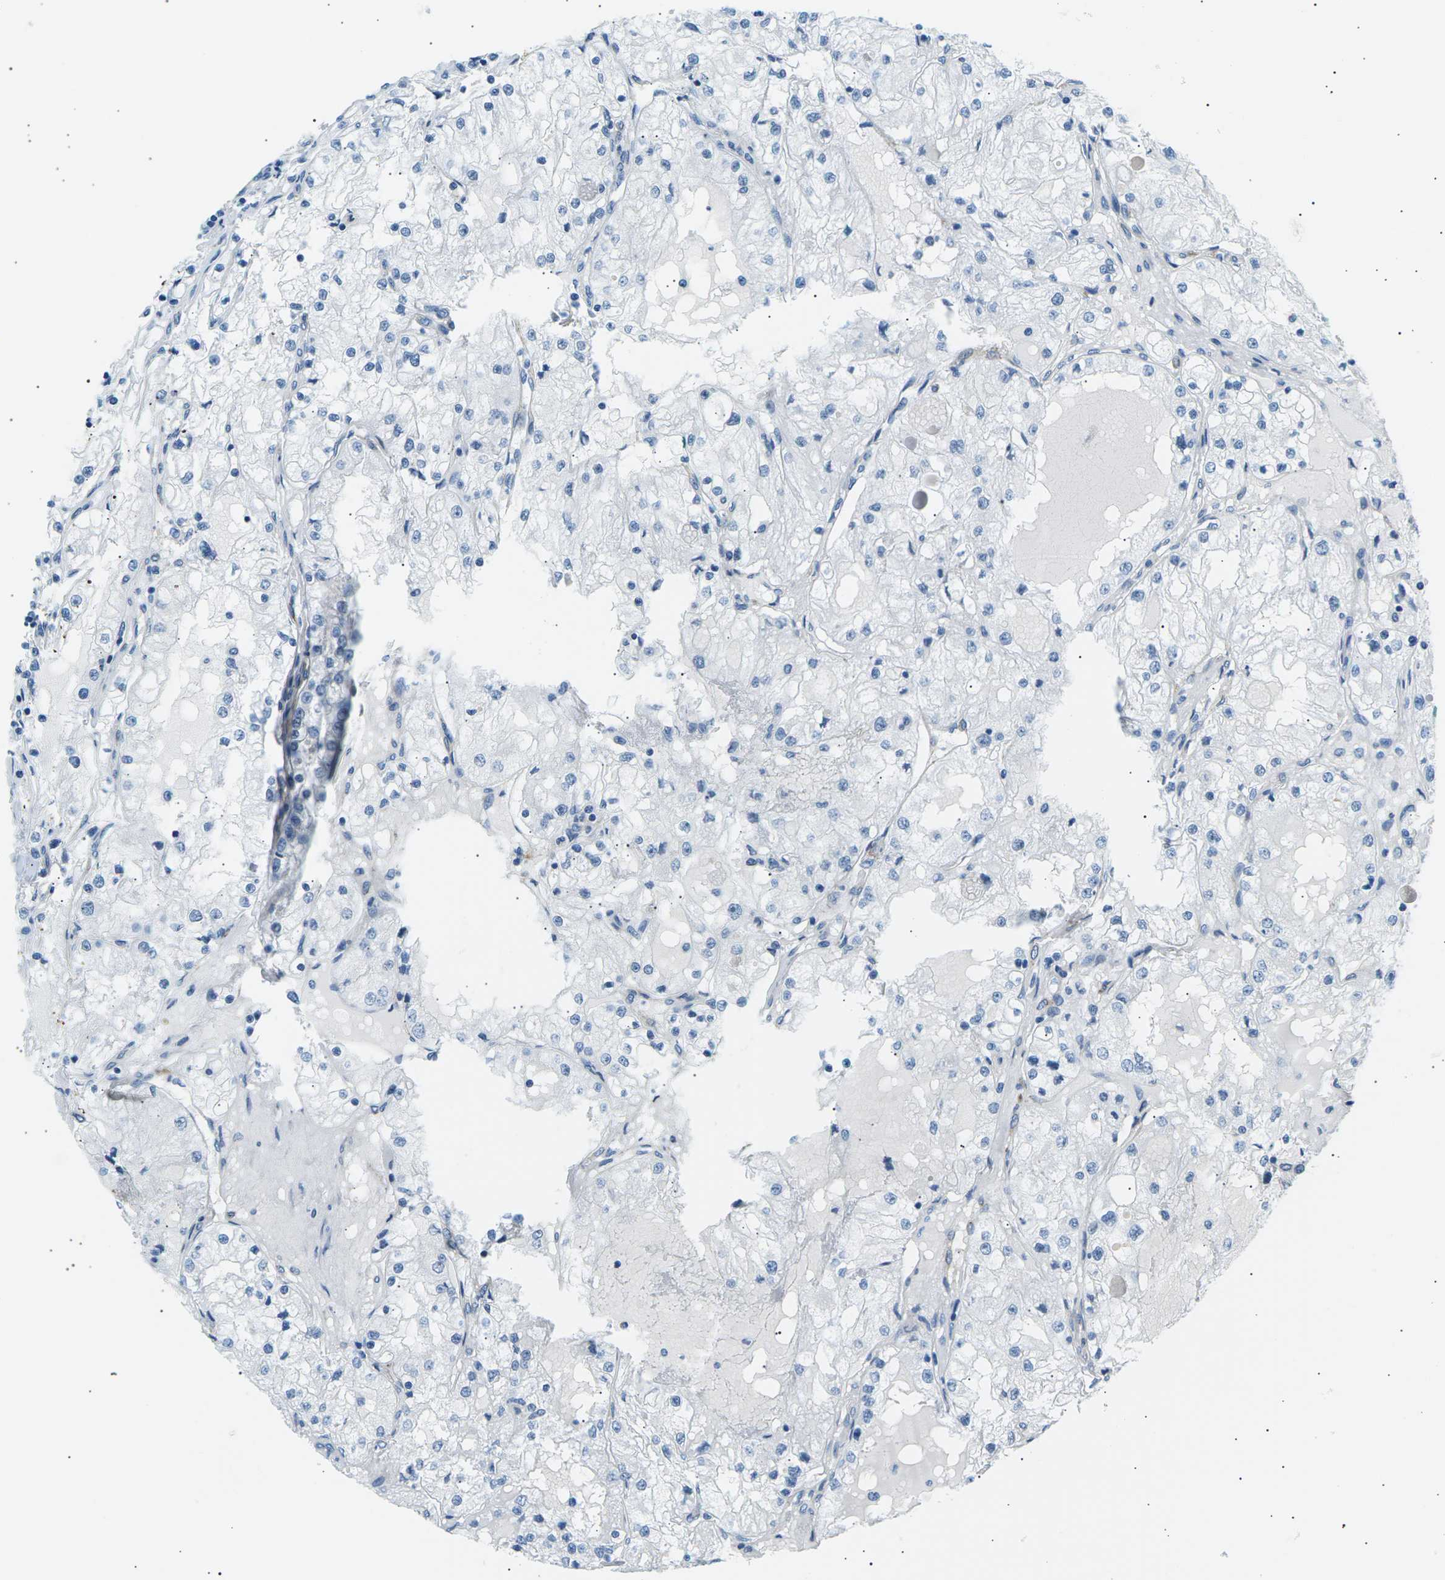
{"staining": {"intensity": "negative", "quantity": "none", "location": "none"}, "tissue": "renal cancer", "cell_type": "Tumor cells", "image_type": "cancer", "snomed": [{"axis": "morphology", "description": "Adenocarcinoma, NOS"}, {"axis": "topography", "description": "Kidney"}], "caption": "Human renal cancer (adenocarcinoma) stained for a protein using IHC displays no expression in tumor cells.", "gene": "SEPTIN5", "patient": {"sex": "male", "age": 68}}